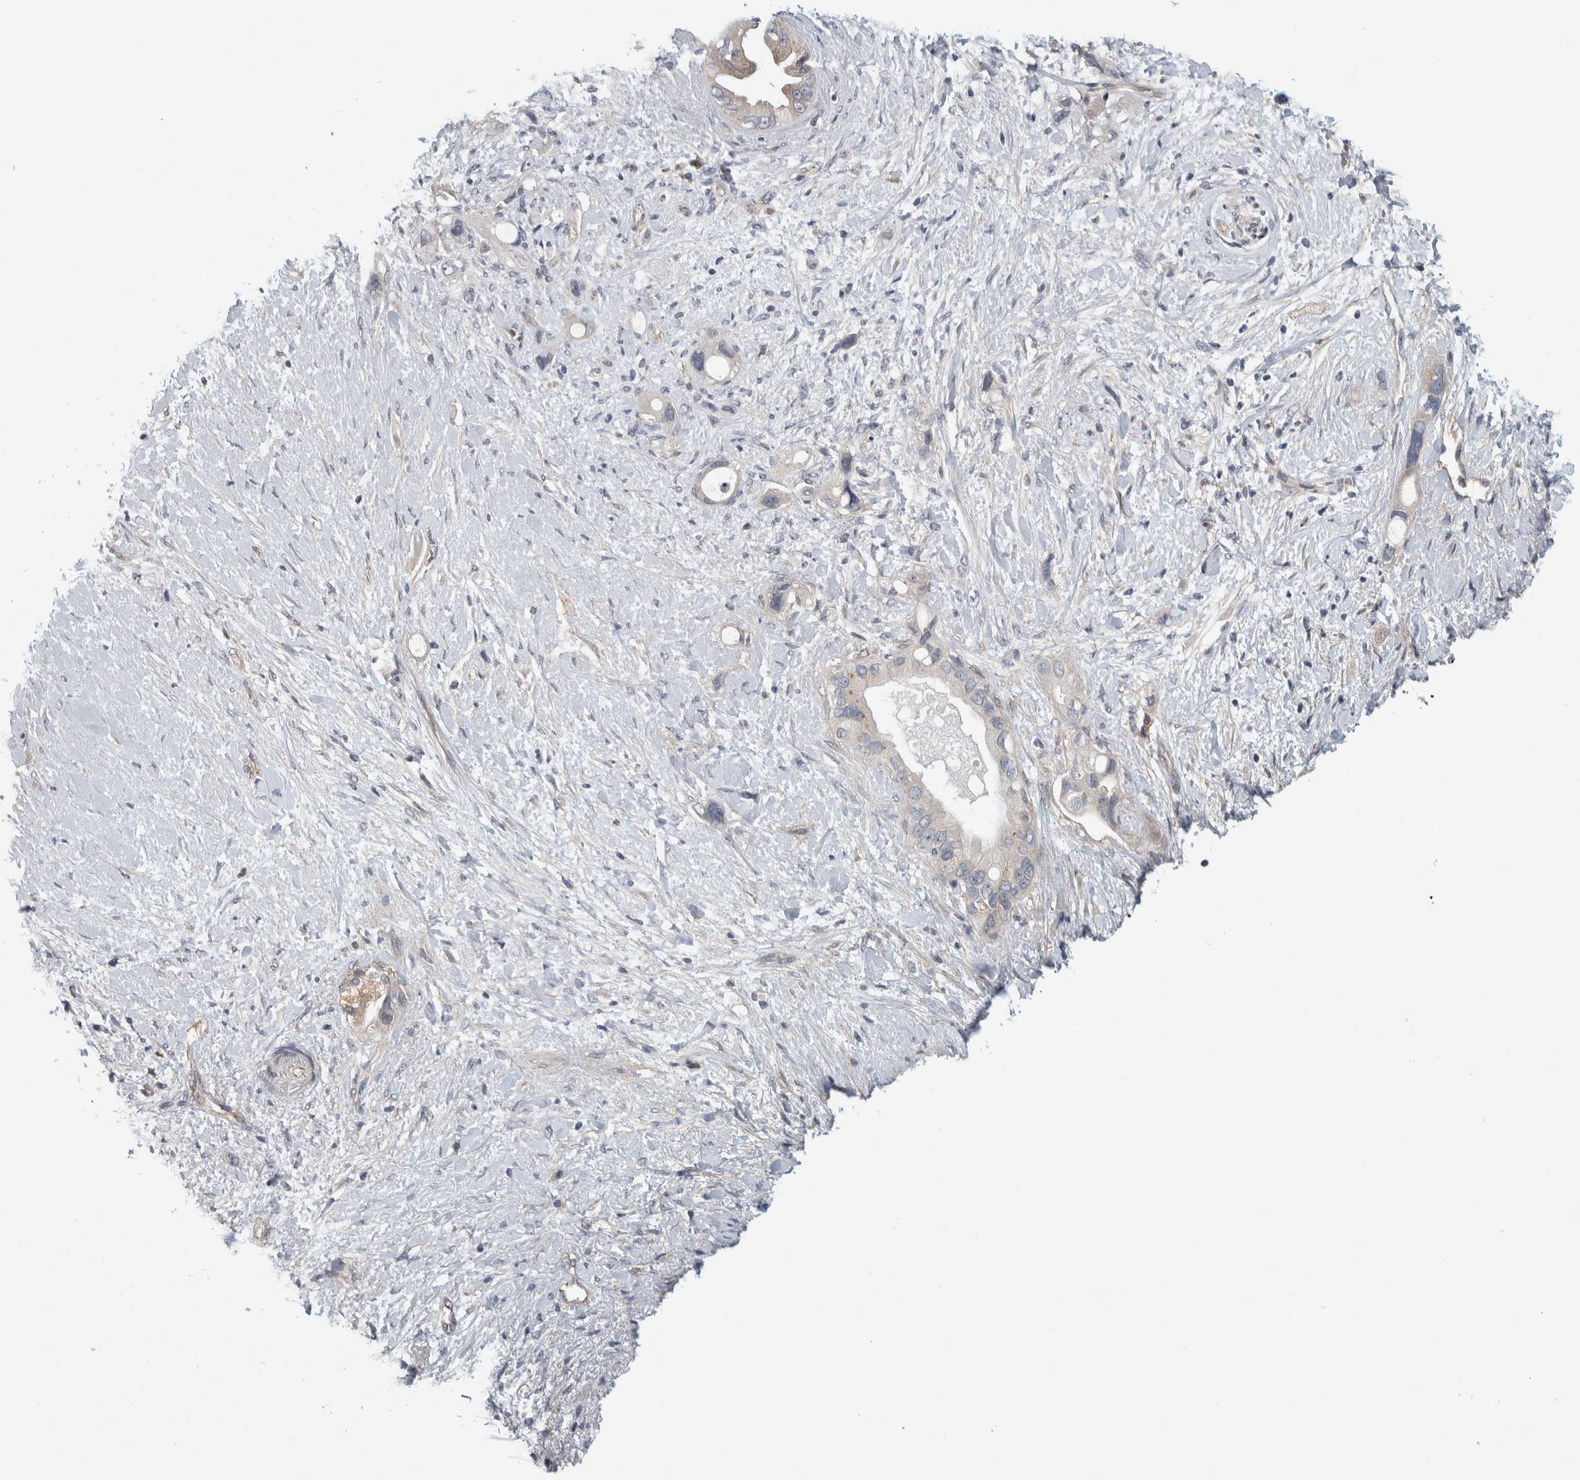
{"staining": {"intensity": "weak", "quantity": "<25%", "location": "cytoplasmic/membranous"}, "tissue": "pancreatic cancer", "cell_type": "Tumor cells", "image_type": "cancer", "snomed": [{"axis": "morphology", "description": "Adenocarcinoma, NOS"}, {"axis": "topography", "description": "Pancreas"}], "caption": "An immunohistochemistry (IHC) micrograph of pancreatic adenocarcinoma is shown. There is no staining in tumor cells of pancreatic adenocarcinoma. Nuclei are stained in blue.", "gene": "KCNJ3", "patient": {"sex": "female", "age": 56}}